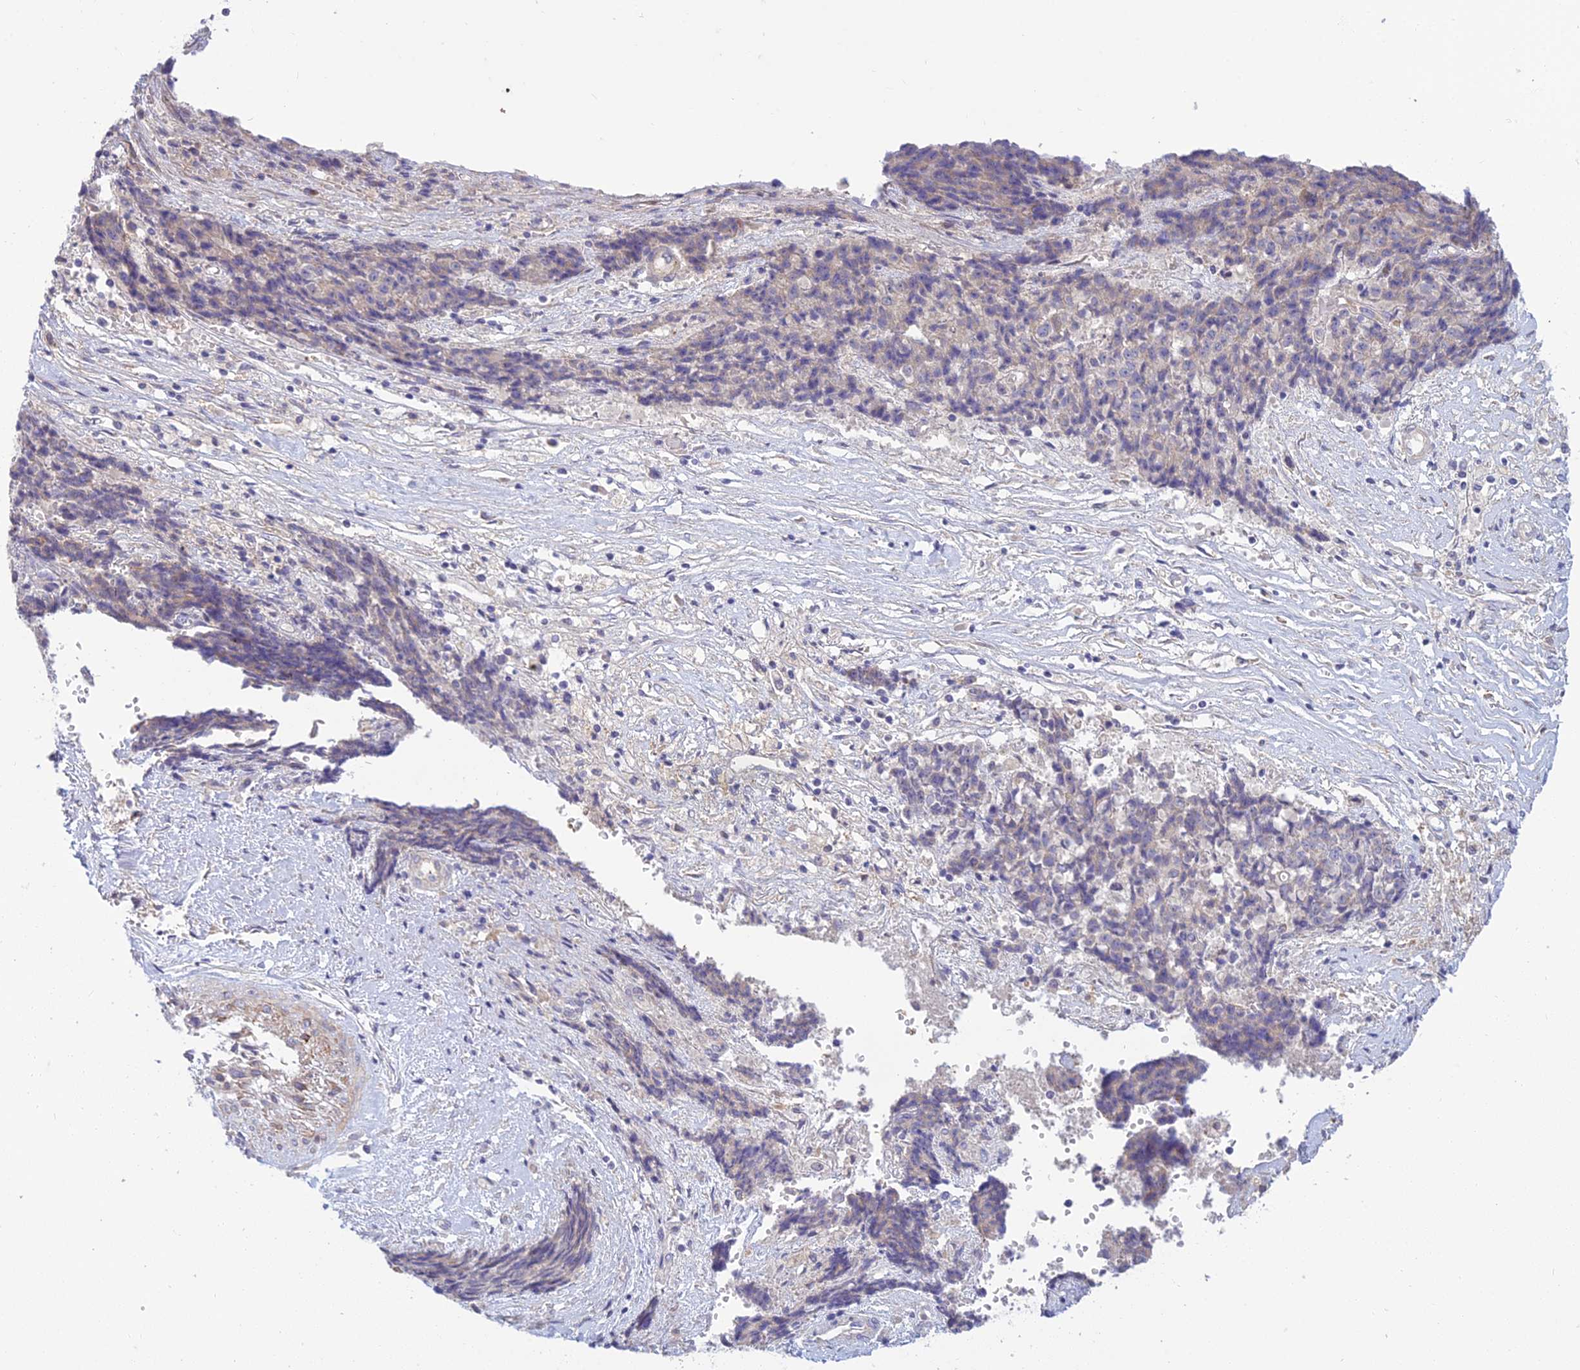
{"staining": {"intensity": "negative", "quantity": "none", "location": "none"}, "tissue": "ovarian cancer", "cell_type": "Tumor cells", "image_type": "cancer", "snomed": [{"axis": "morphology", "description": "Carcinoma, endometroid"}, {"axis": "topography", "description": "Ovary"}], "caption": "Micrograph shows no significant protein positivity in tumor cells of endometroid carcinoma (ovarian).", "gene": "DUS2", "patient": {"sex": "female", "age": 42}}